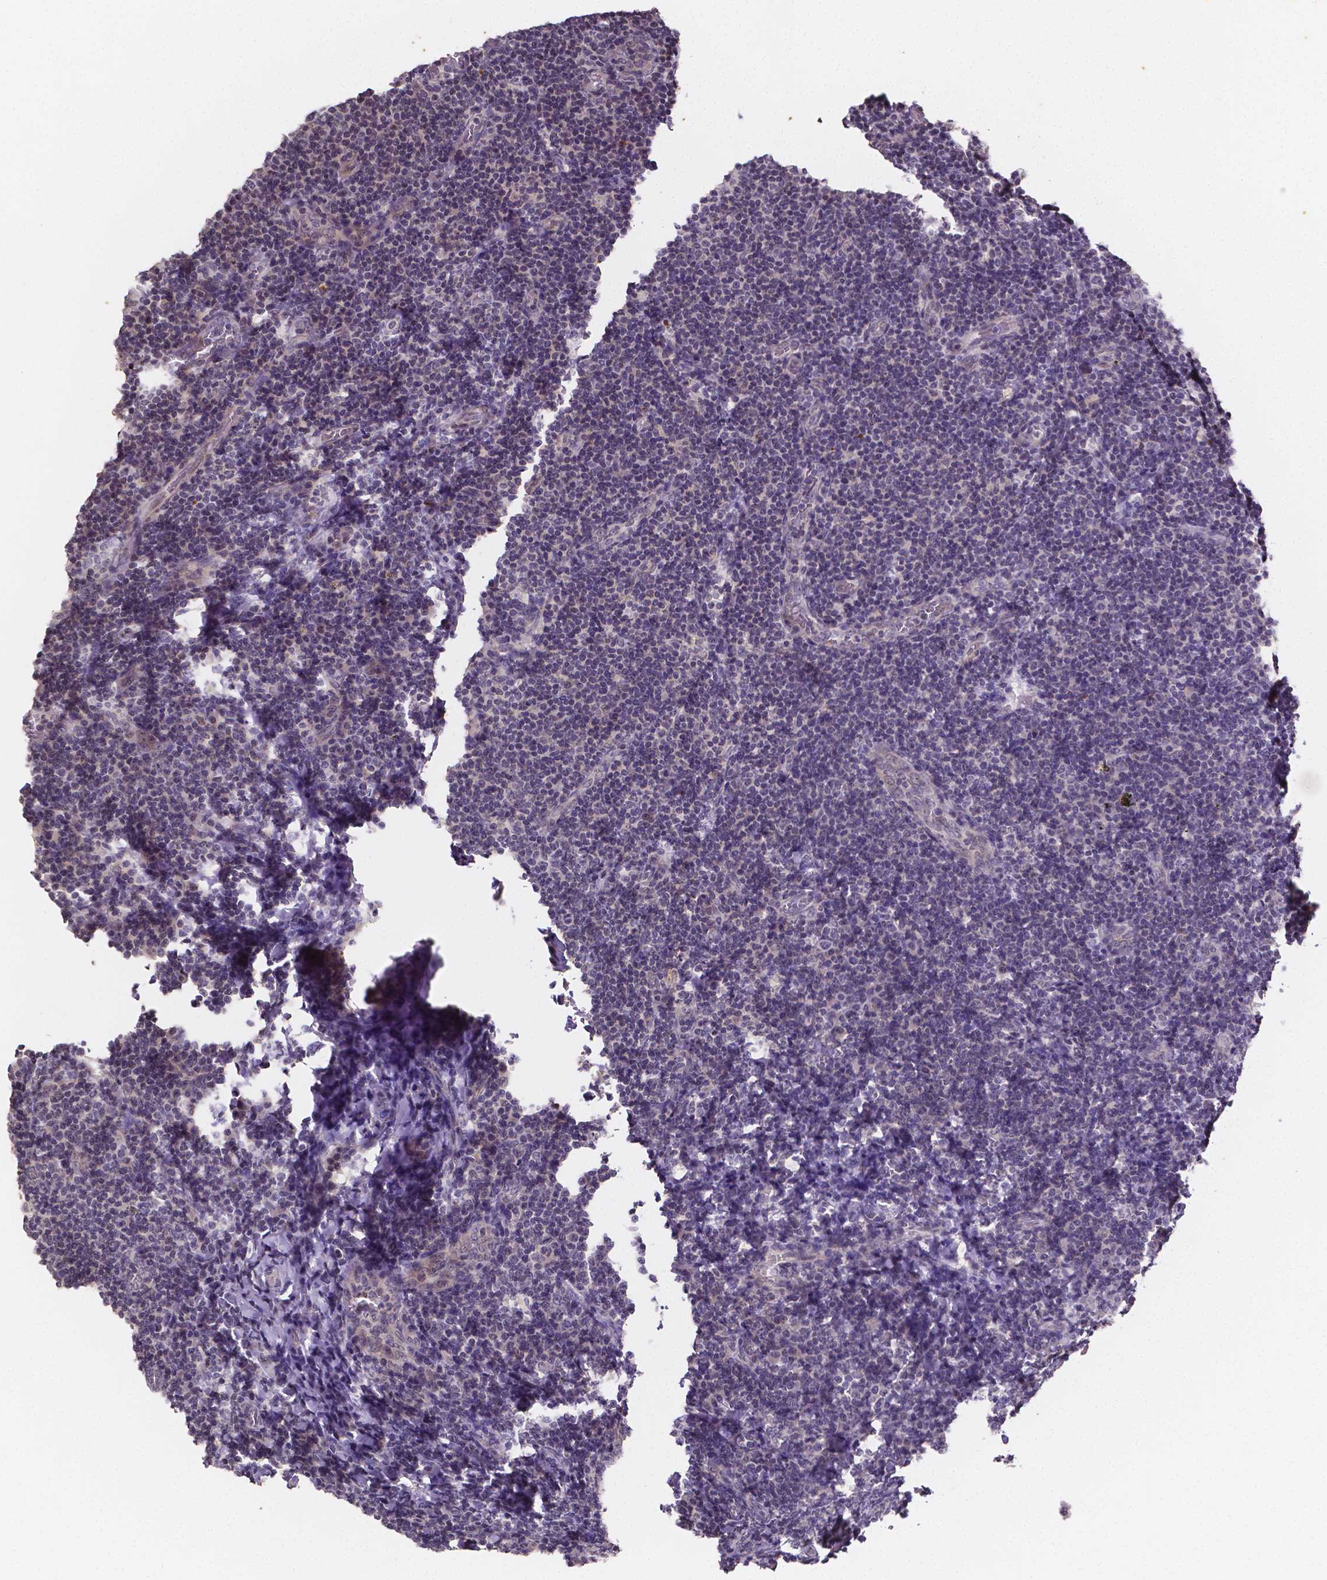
{"staining": {"intensity": "negative", "quantity": "none", "location": "none"}, "tissue": "tonsil", "cell_type": "Germinal center cells", "image_type": "normal", "snomed": [{"axis": "morphology", "description": "Normal tissue, NOS"}, {"axis": "topography", "description": "Tonsil"}], "caption": "The micrograph shows no significant expression in germinal center cells of tonsil.", "gene": "NRGN", "patient": {"sex": "male", "age": 17}}